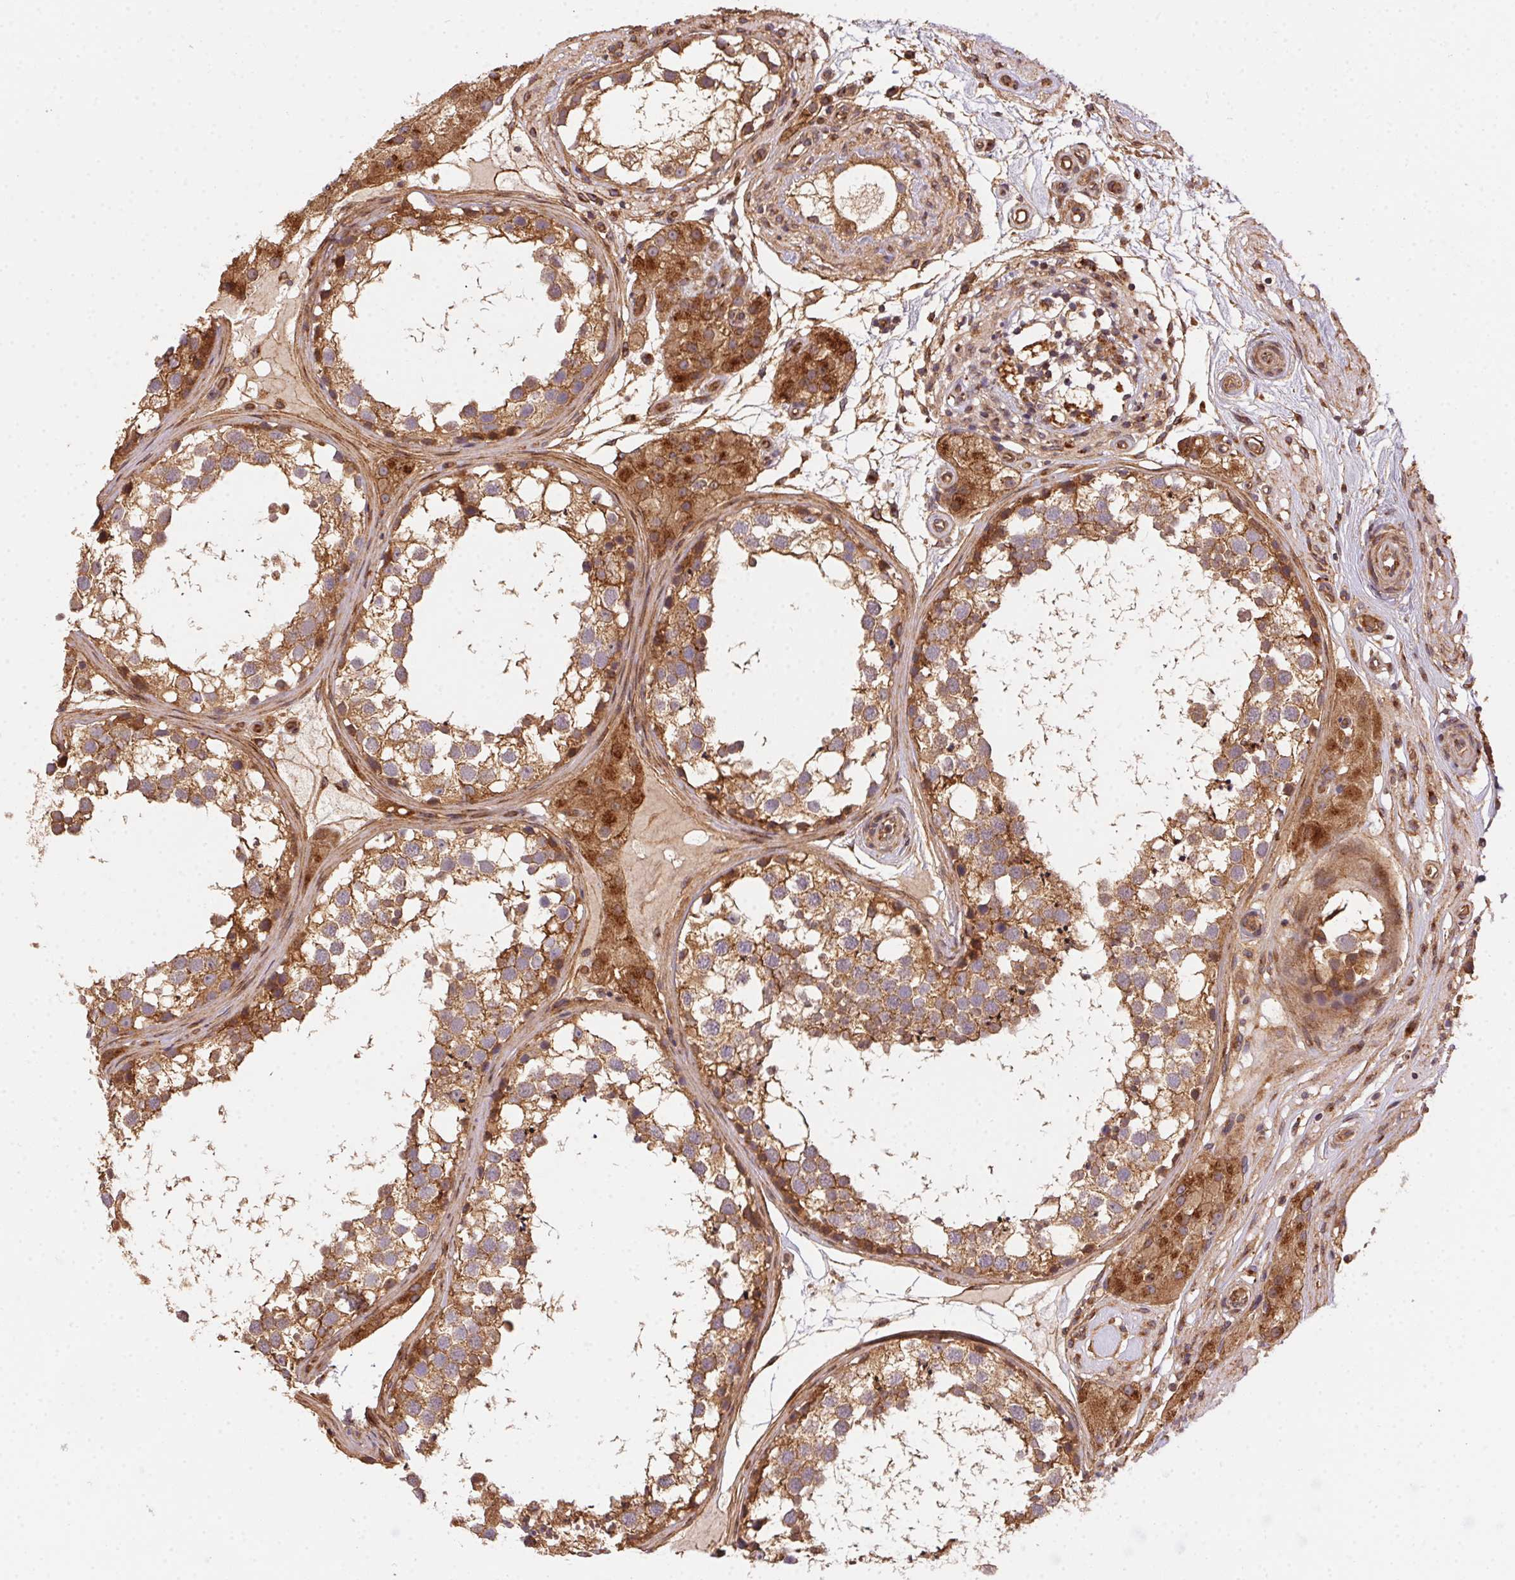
{"staining": {"intensity": "strong", "quantity": ">75%", "location": "cytoplasmic/membranous"}, "tissue": "testis", "cell_type": "Cells in seminiferous ducts", "image_type": "normal", "snomed": [{"axis": "morphology", "description": "Normal tissue, NOS"}, {"axis": "morphology", "description": "Seminoma, NOS"}, {"axis": "topography", "description": "Testis"}], "caption": "High-power microscopy captured an immunohistochemistry histopathology image of unremarkable testis, revealing strong cytoplasmic/membranous positivity in approximately >75% of cells in seminiferous ducts. Nuclei are stained in blue.", "gene": "USE1", "patient": {"sex": "male", "age": 65}}